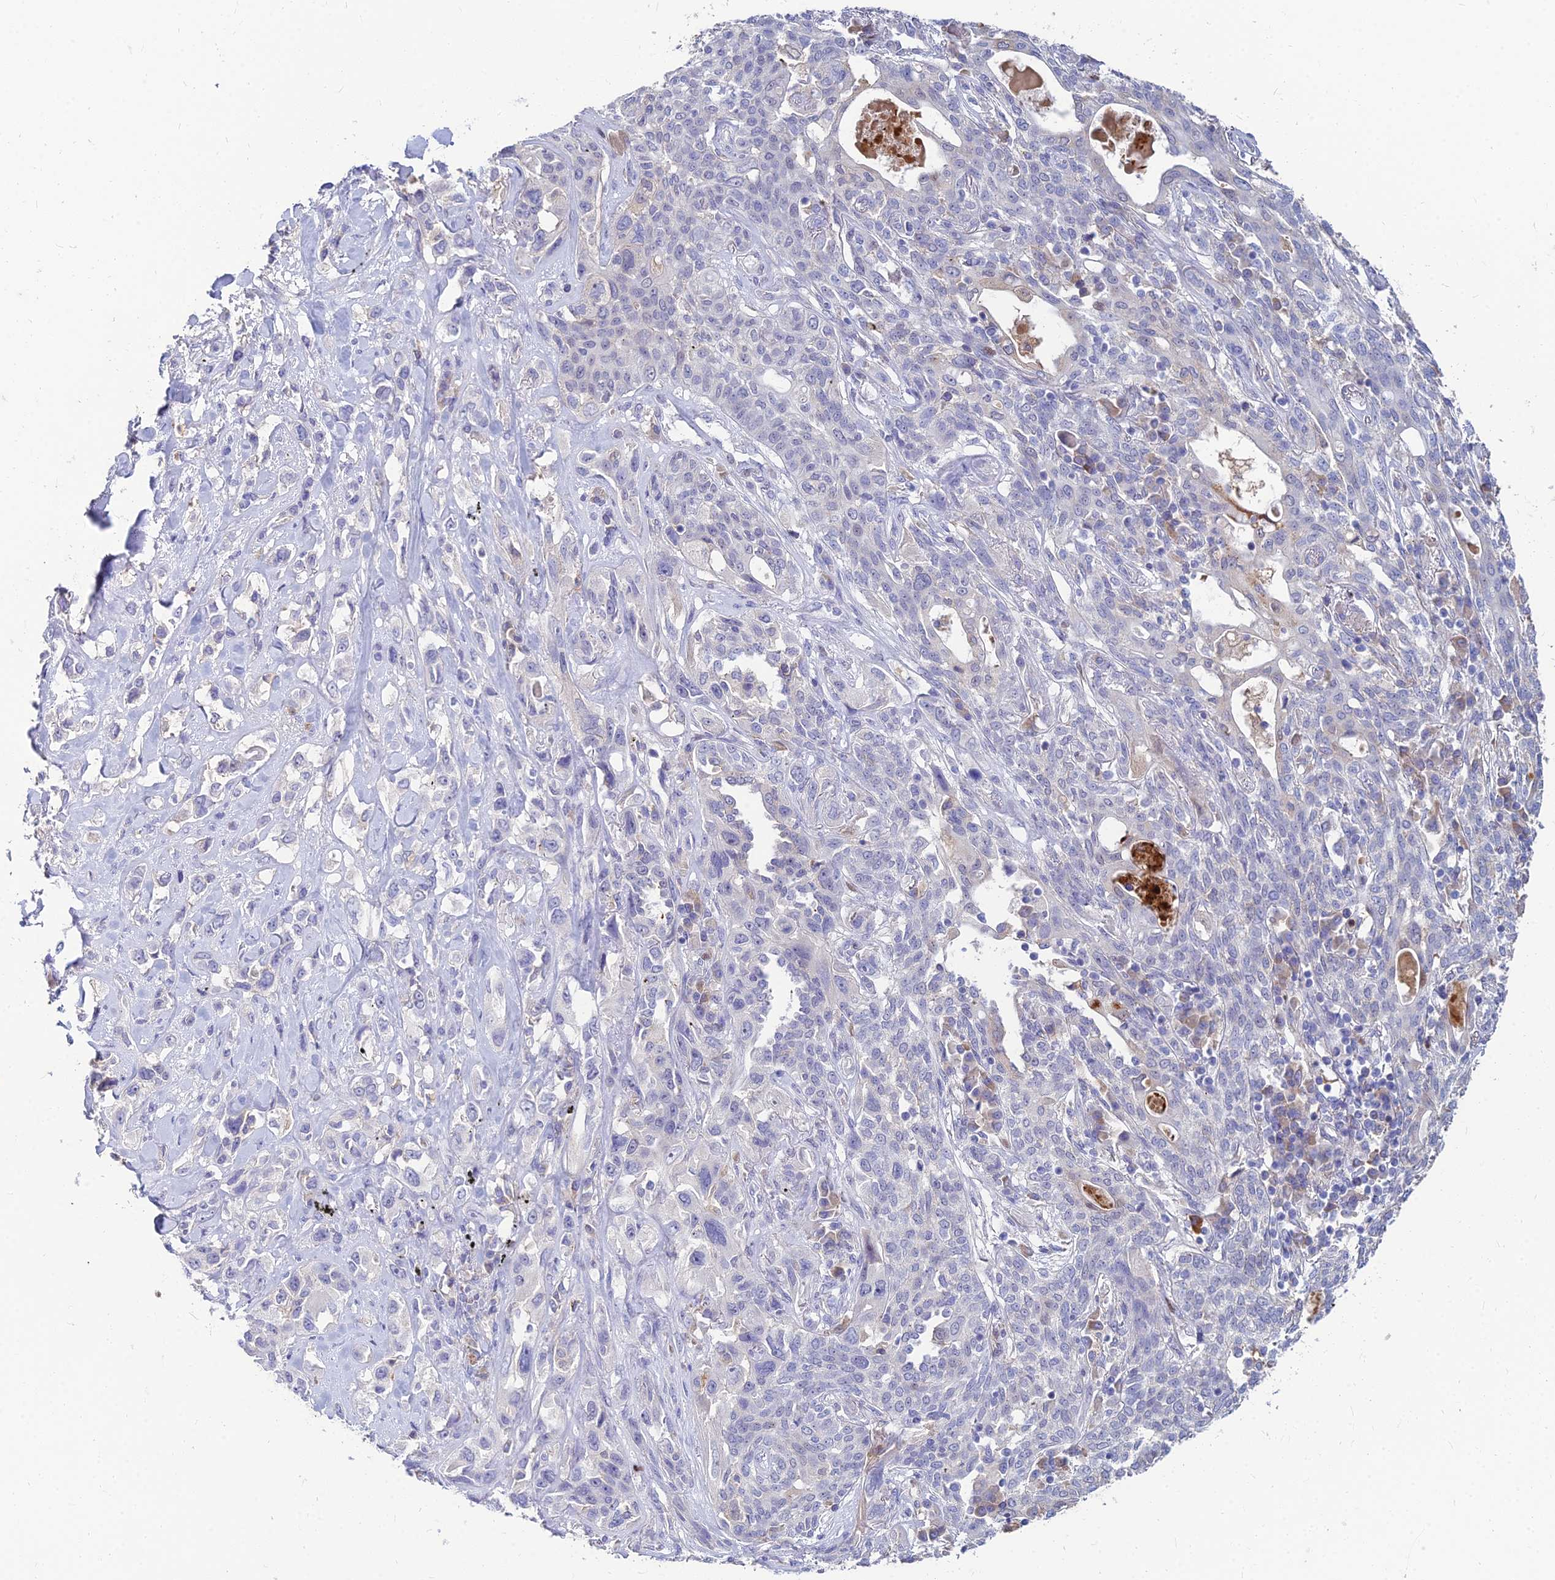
{"staining": {"intensity": "negative", "quantity": "none", "location": "none"}, "tissue": "lung cancer", "cell_type": "Tumor cells", "image_type": "cancer", "snomed": [{"axis": "morphology", "description": "Squamous cell carcinoma, NOS"}, {"axis": "topography", "description": "Lung"}], "caption": "There is no significant positivity in tumor cells of lung cancer (squamous cell carcinoma). (Brightfield microscopy of DAB (3,3'-diaminobenzidine) immunohistochemistry at high magnification).", "gene": "GOLGA6D", "patient": {"sex": "female", "age": 70}}